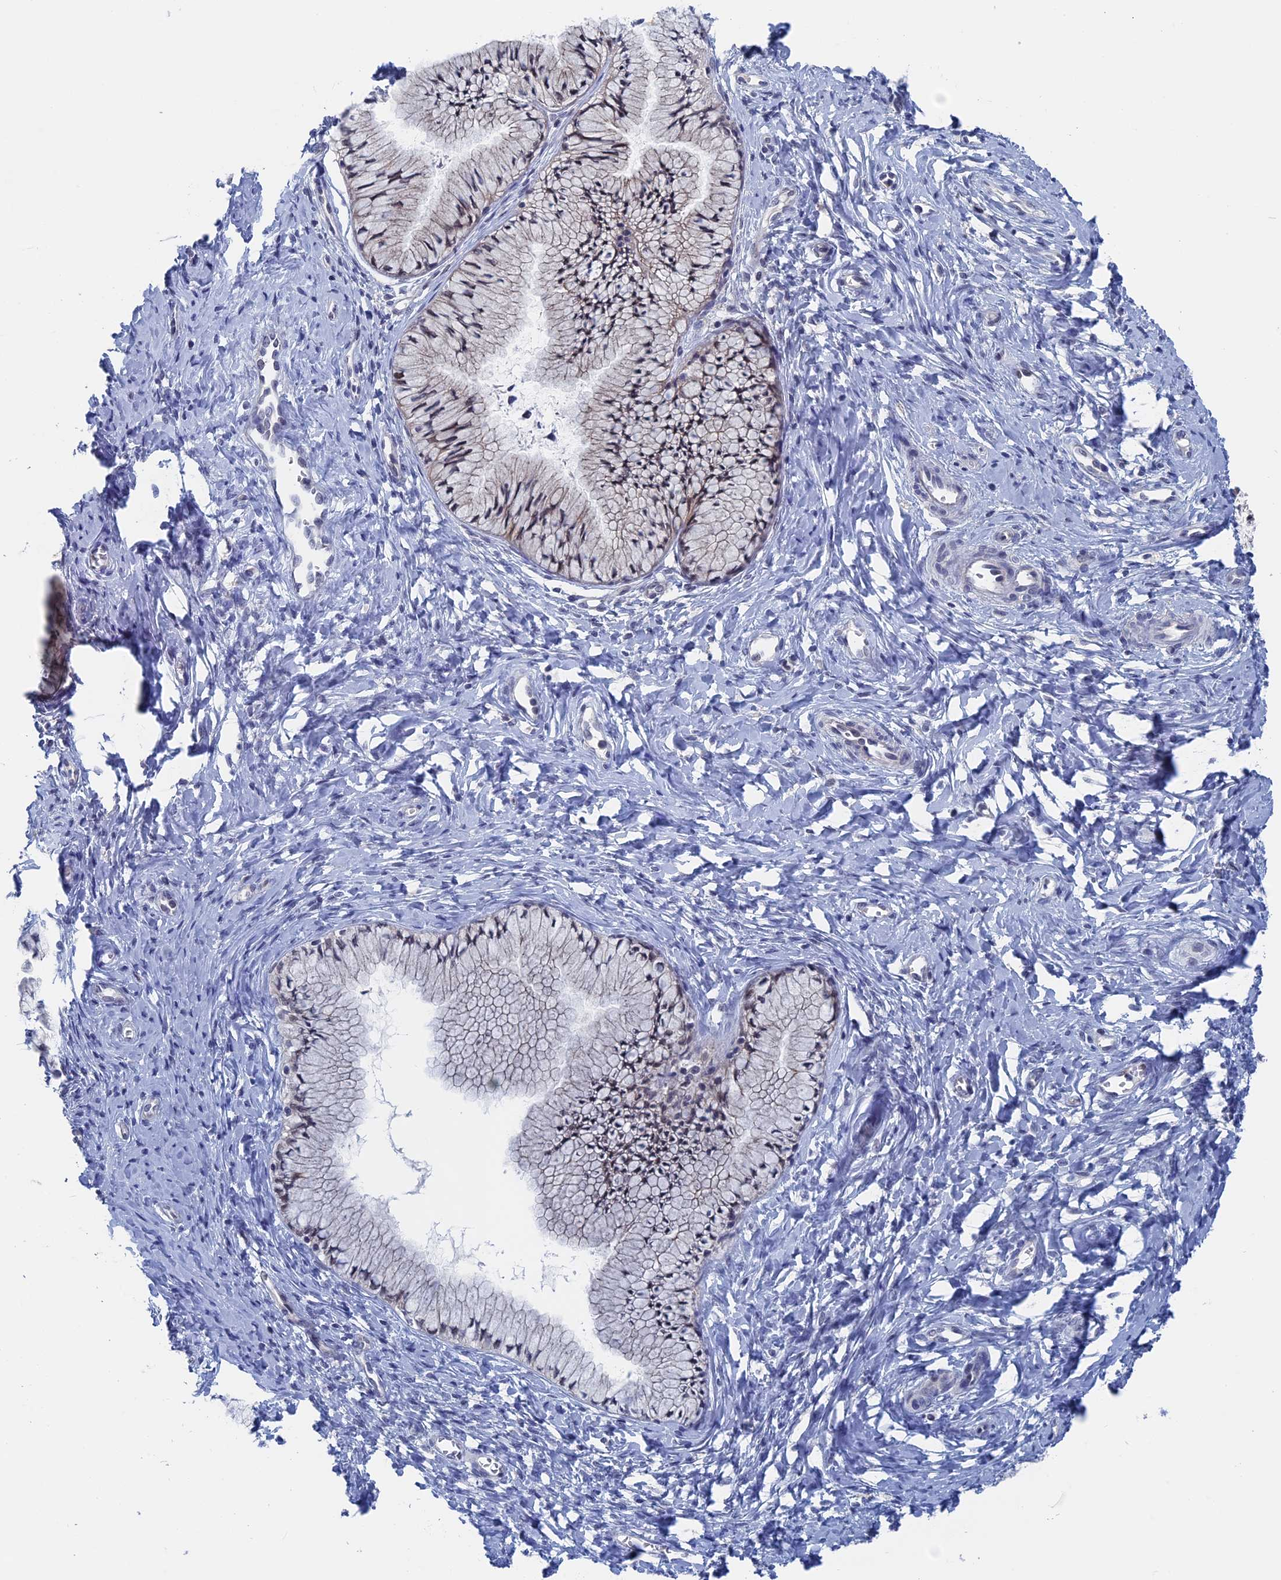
{"staining": {"intensity": "negative", "quantity": "none", "location": "none"}, "tissue": "cervix", "cell_type": "Glandular cells", "image_type": "normal", "snomed": [{"axis": "morphology", "description": "Normal tissue, NOS"}, {"axis": "topography", "description": "Cervix"}], "caption": "Human cervix stained for a protein using immunohistochemistry reveals no staining in glandular cells.", "gene": "MARCHF3", "patient": {"sex": "female", "age": 42}}